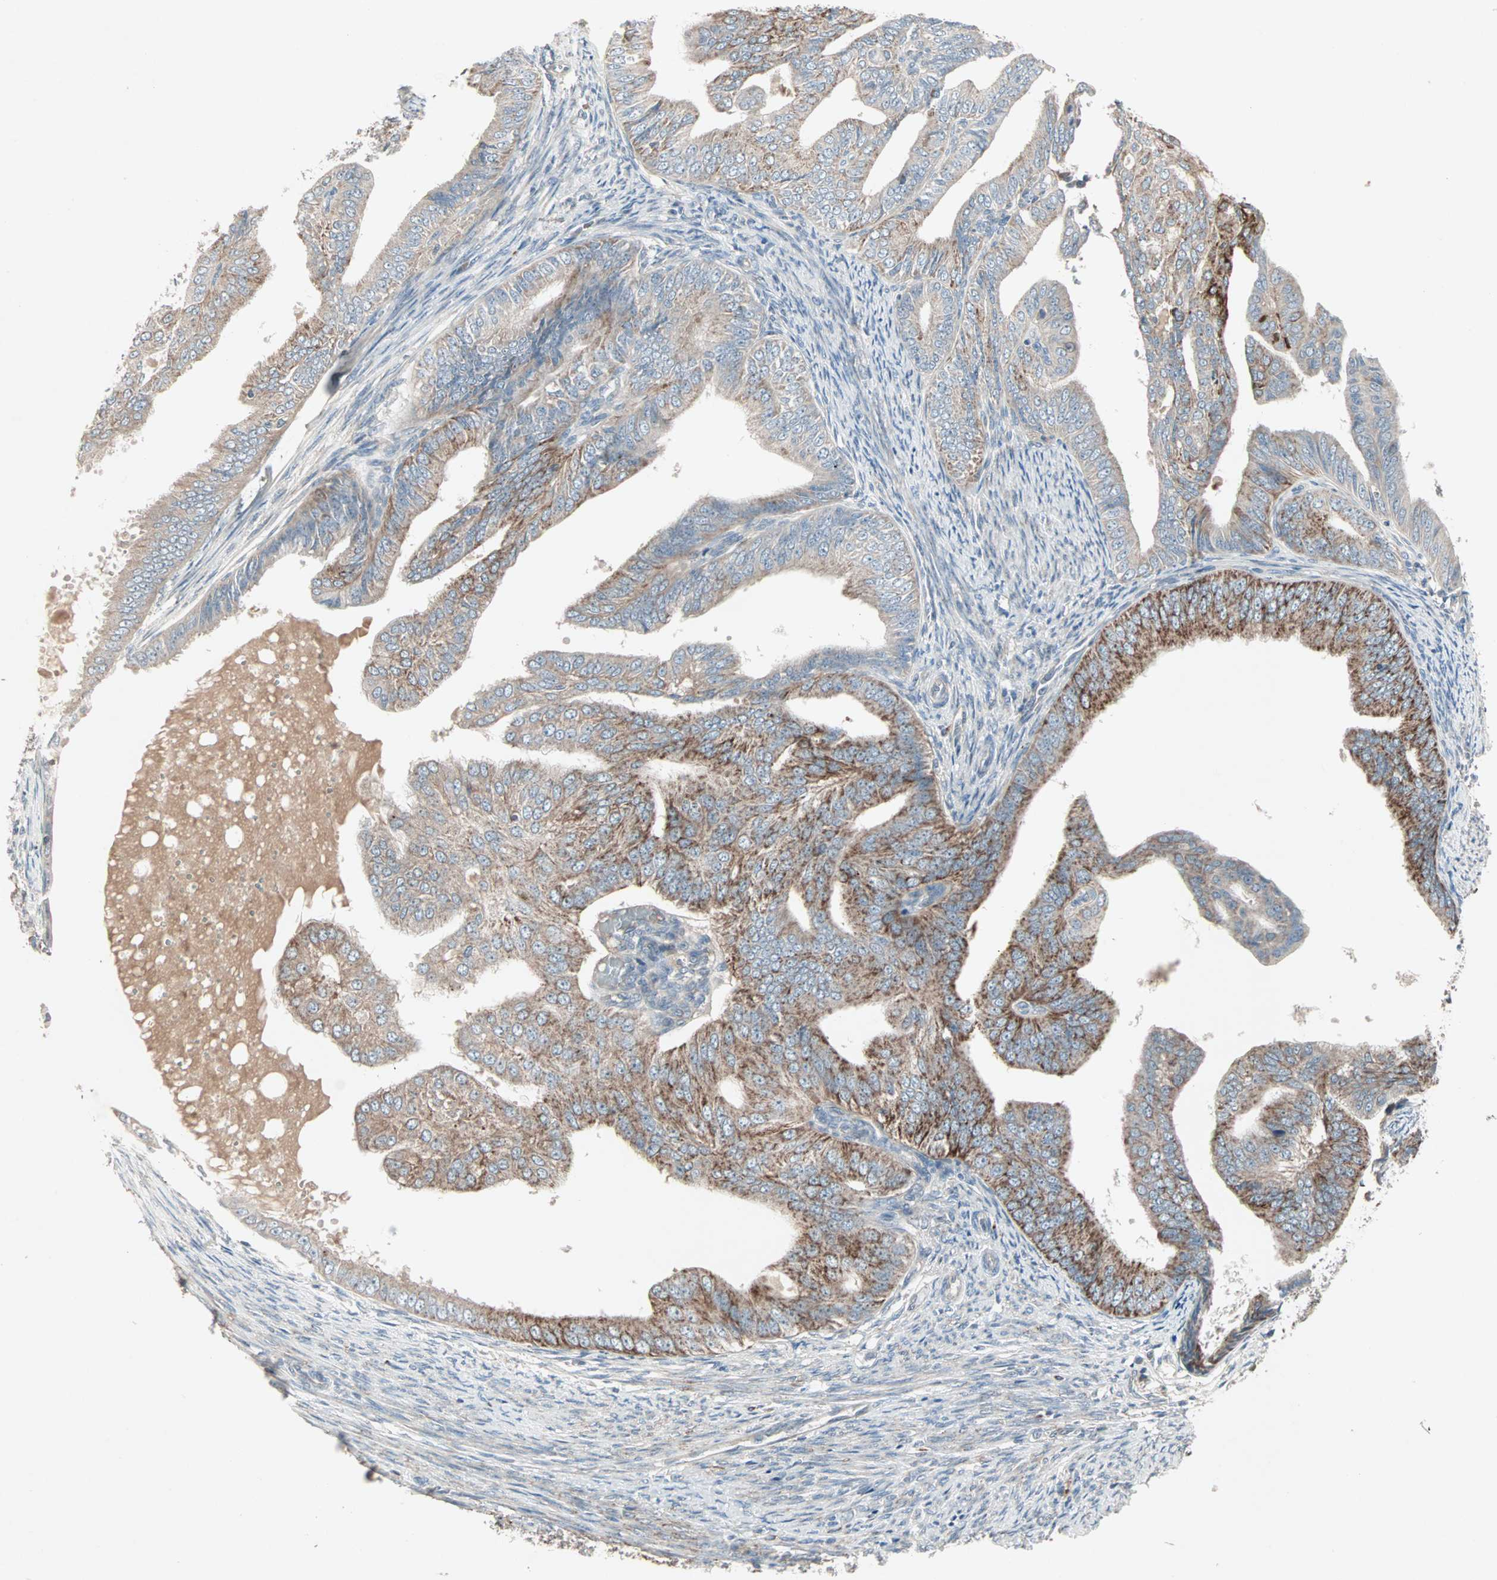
{"staining": {"intensity": "moderate", "quantity": ">75%", "location": "cytoplasmic/membranous"}, "tissue": "endometrial cancer", "cell_type": "Tumor cells", "image_type": "cancer", "snomed": [{"axis": "morphology", "description": "Adenocarcinoma, NOS"}, {"axis": "topography", "description": "Endometrium"}], "caption": "This image shows immunohistochemistry (IHC) staining of endometrial cancer (adenocarcinoma), with medium moderate cytoplasmic/membranous expression in approximately >75% of tumor cells.", "gene": "JMJD7-PLA2G4B", "patient": {"sex": "female", "age": 58}}